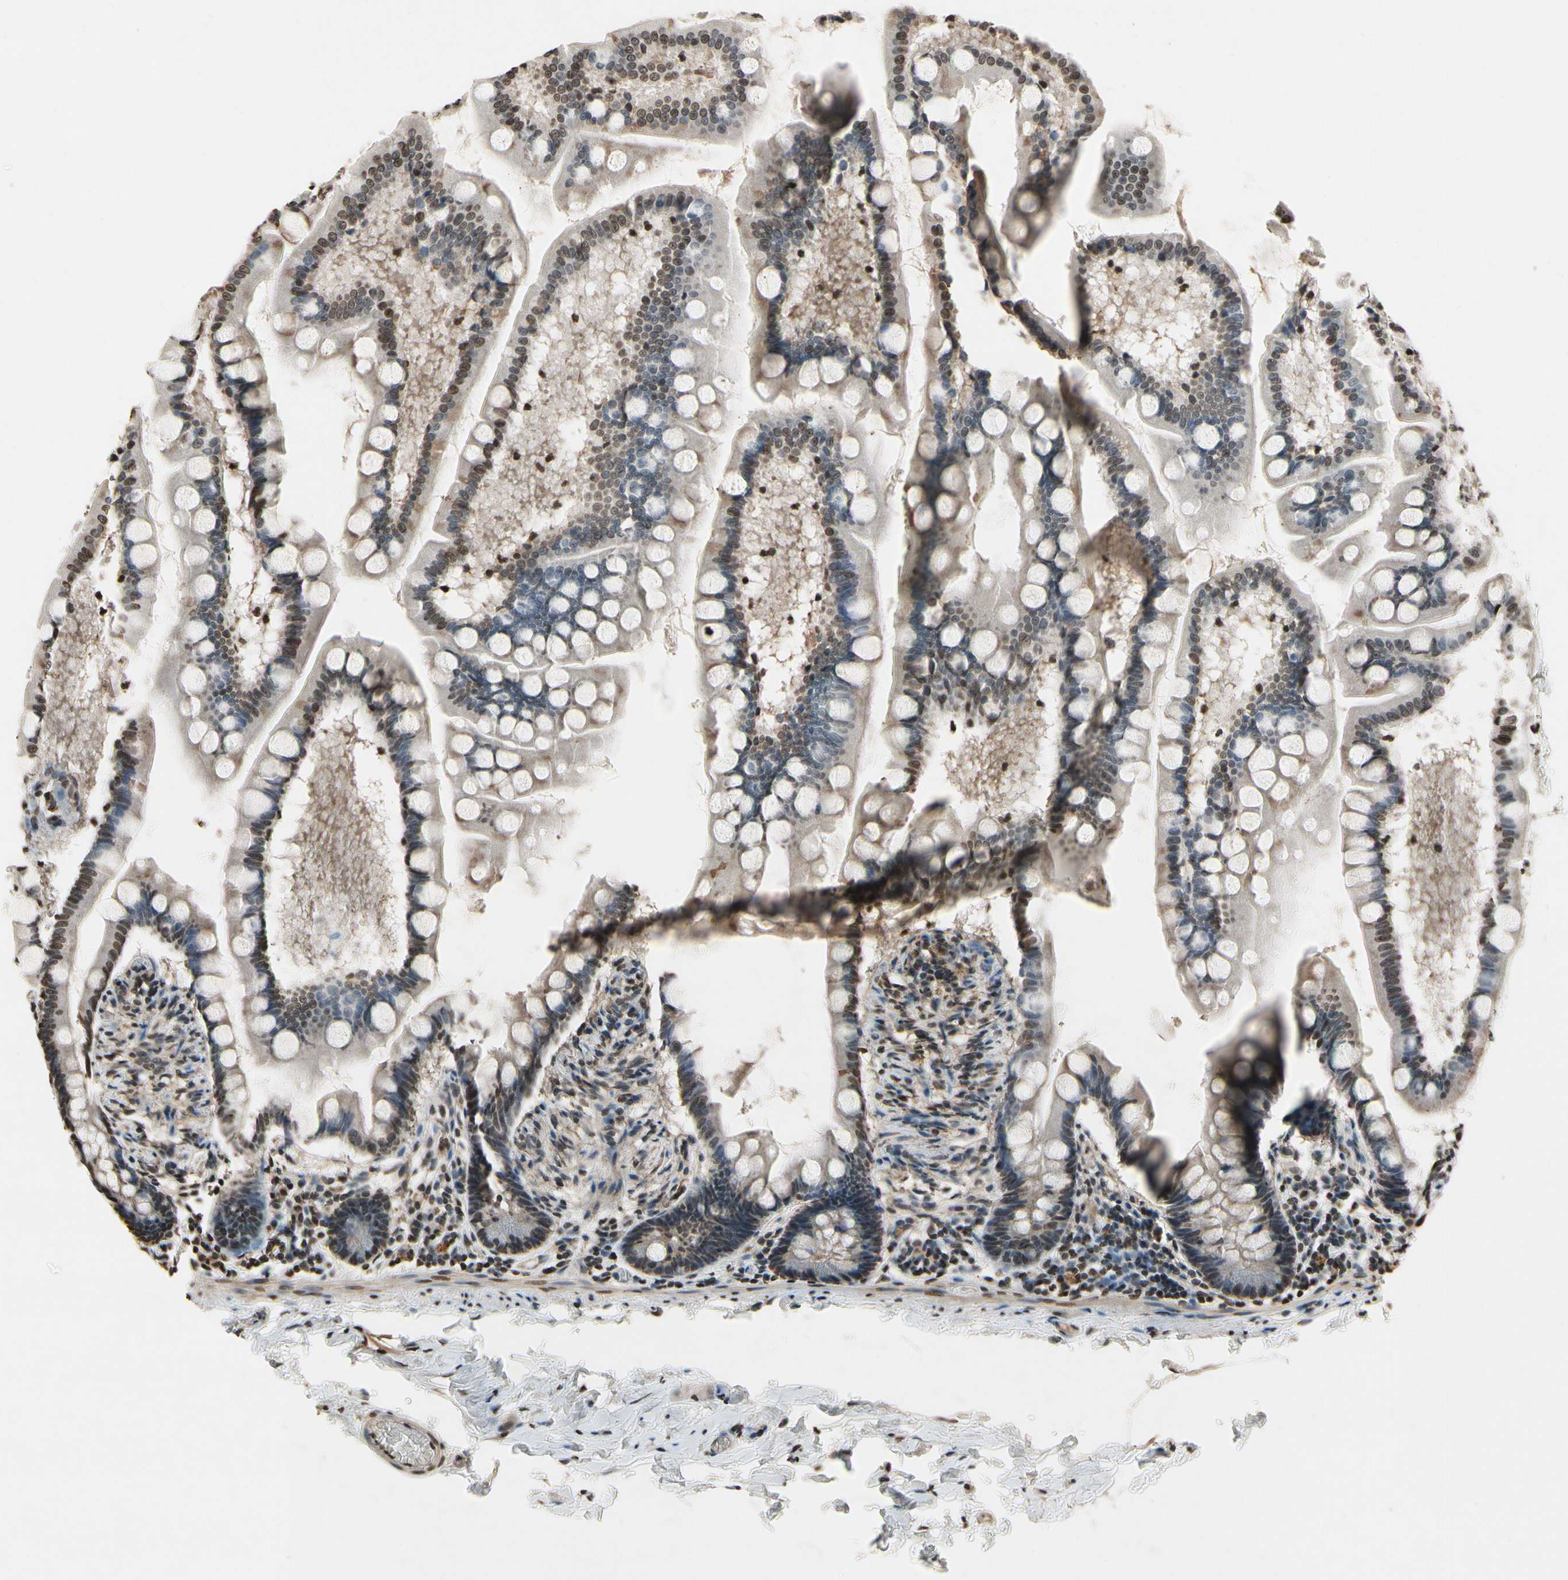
{"staining": {"intensity": "strong", "quantity": ">75%", "location": "nuclear"}, "tissue": "small intestine", "cell_type": "Glandular cells", "image_type": "normal", "snomed": [{"axis": "morphology", "description": "Normal tissue, NOS"}, {"axis": "topography", "description": "Small intestine"}], "caption": "Immunohistochemistry (IHC) photomicrograph of unremarkable small intestine: human small intestine stained using IHC exhibits high levels of strong protein expression localized specifically in the nuclear of glandular cells, appearing as a nuclear brown color.", "gene": "HIPK2", "patient": {"sex": "male", "age": 41}}